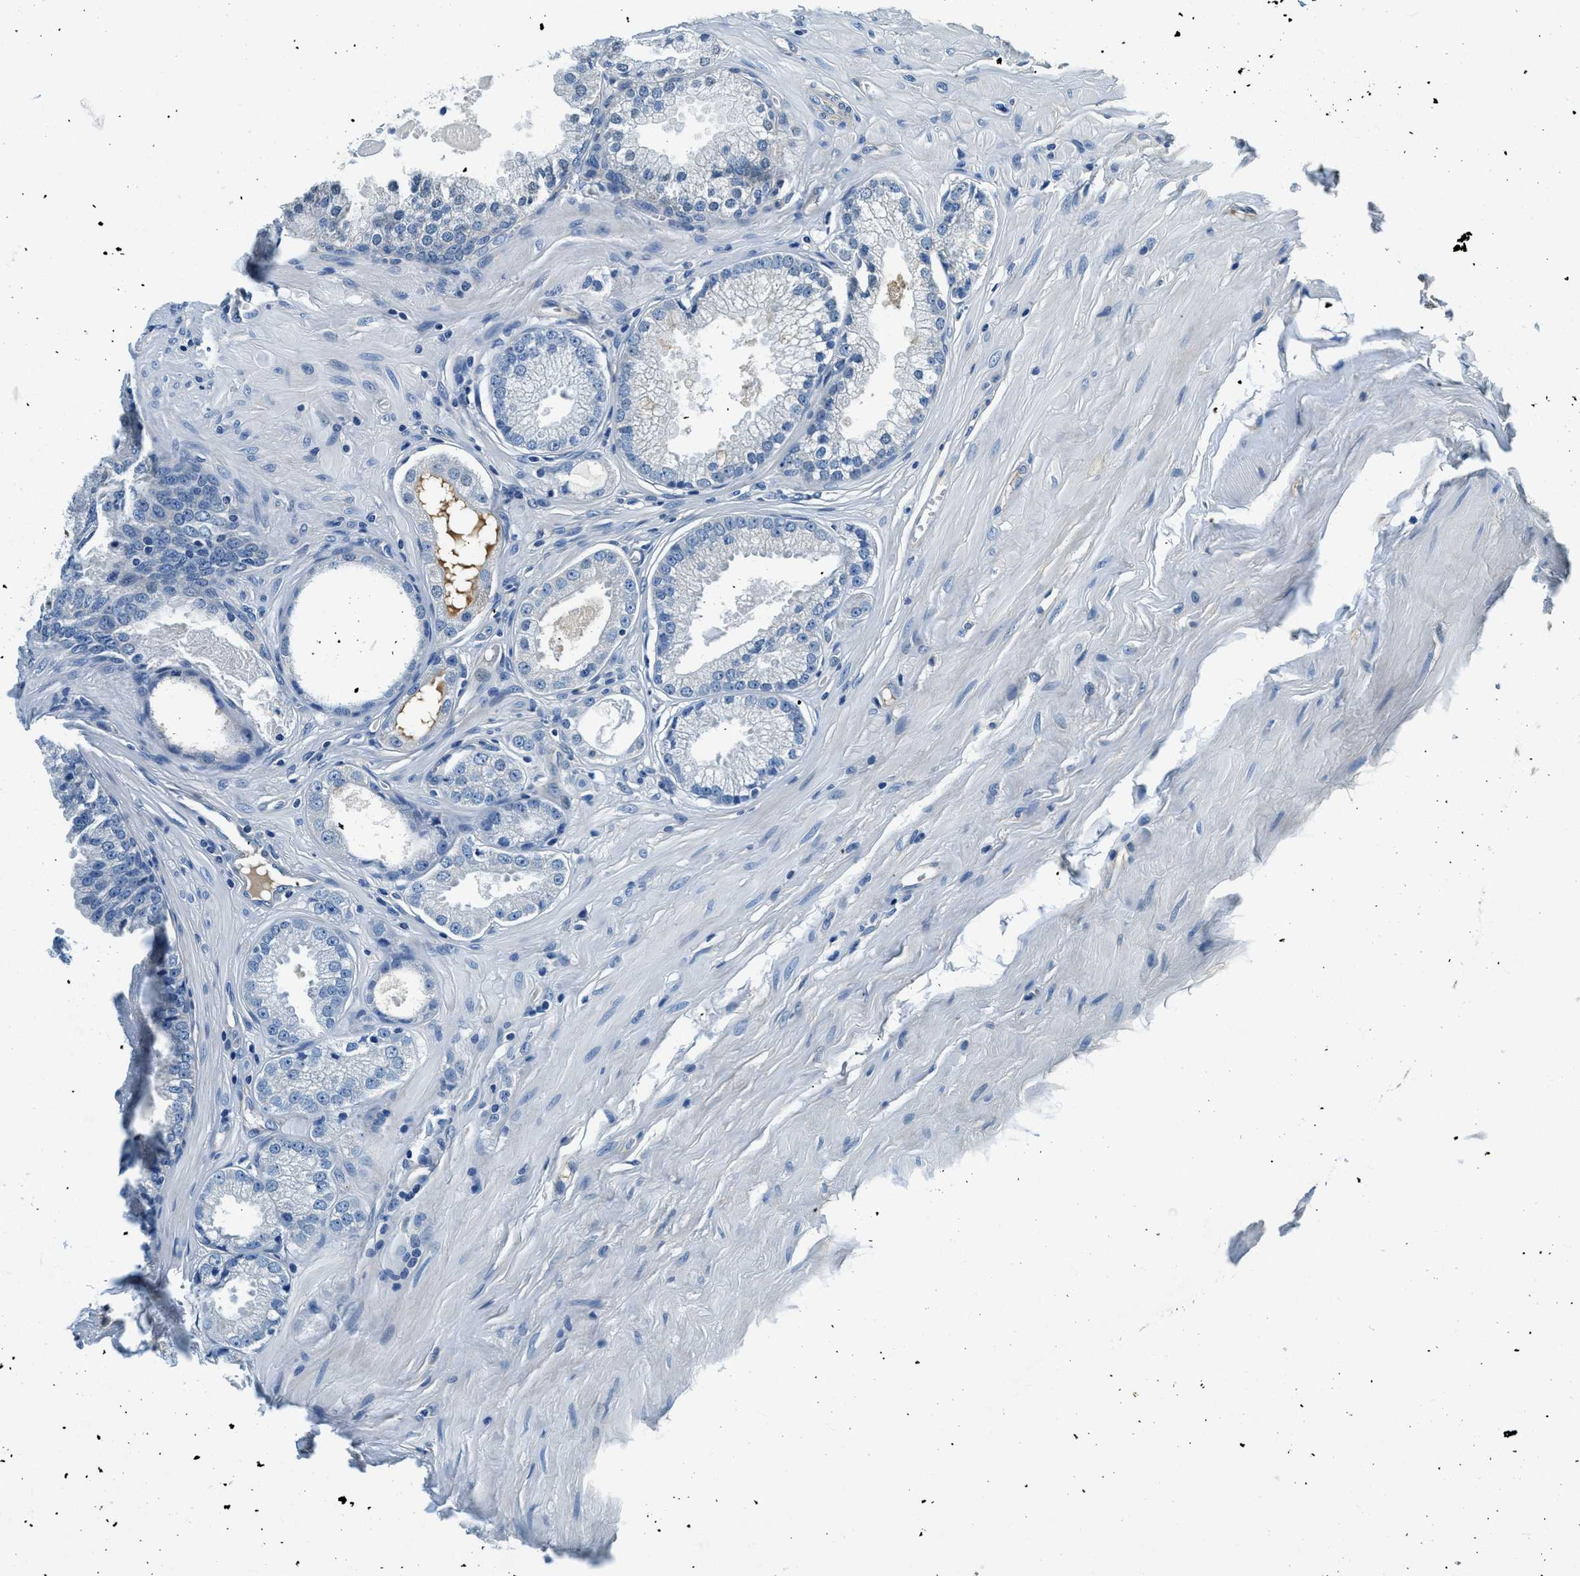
{"staining": {"intensity": "negative", "quantity": "none", "location": "none"}, "tissue": "prostate cancer", "cell_type": "Tumor cells", "image_type": "cancer", "snomed": [{"axis": "morphology", "description": "Adenocarcinoma, Low grade"}, {"axis": "topography", "description": "Prostate"}], "caption": "Immunohistochemistry (IHC) photomicrograph of prostate low-grade adenocarcinoma stained for a protein (brown), which displays no positivity in tumor cells.", "gene": "TMEM186", "patient": {"sex": "male", "age": 57}}